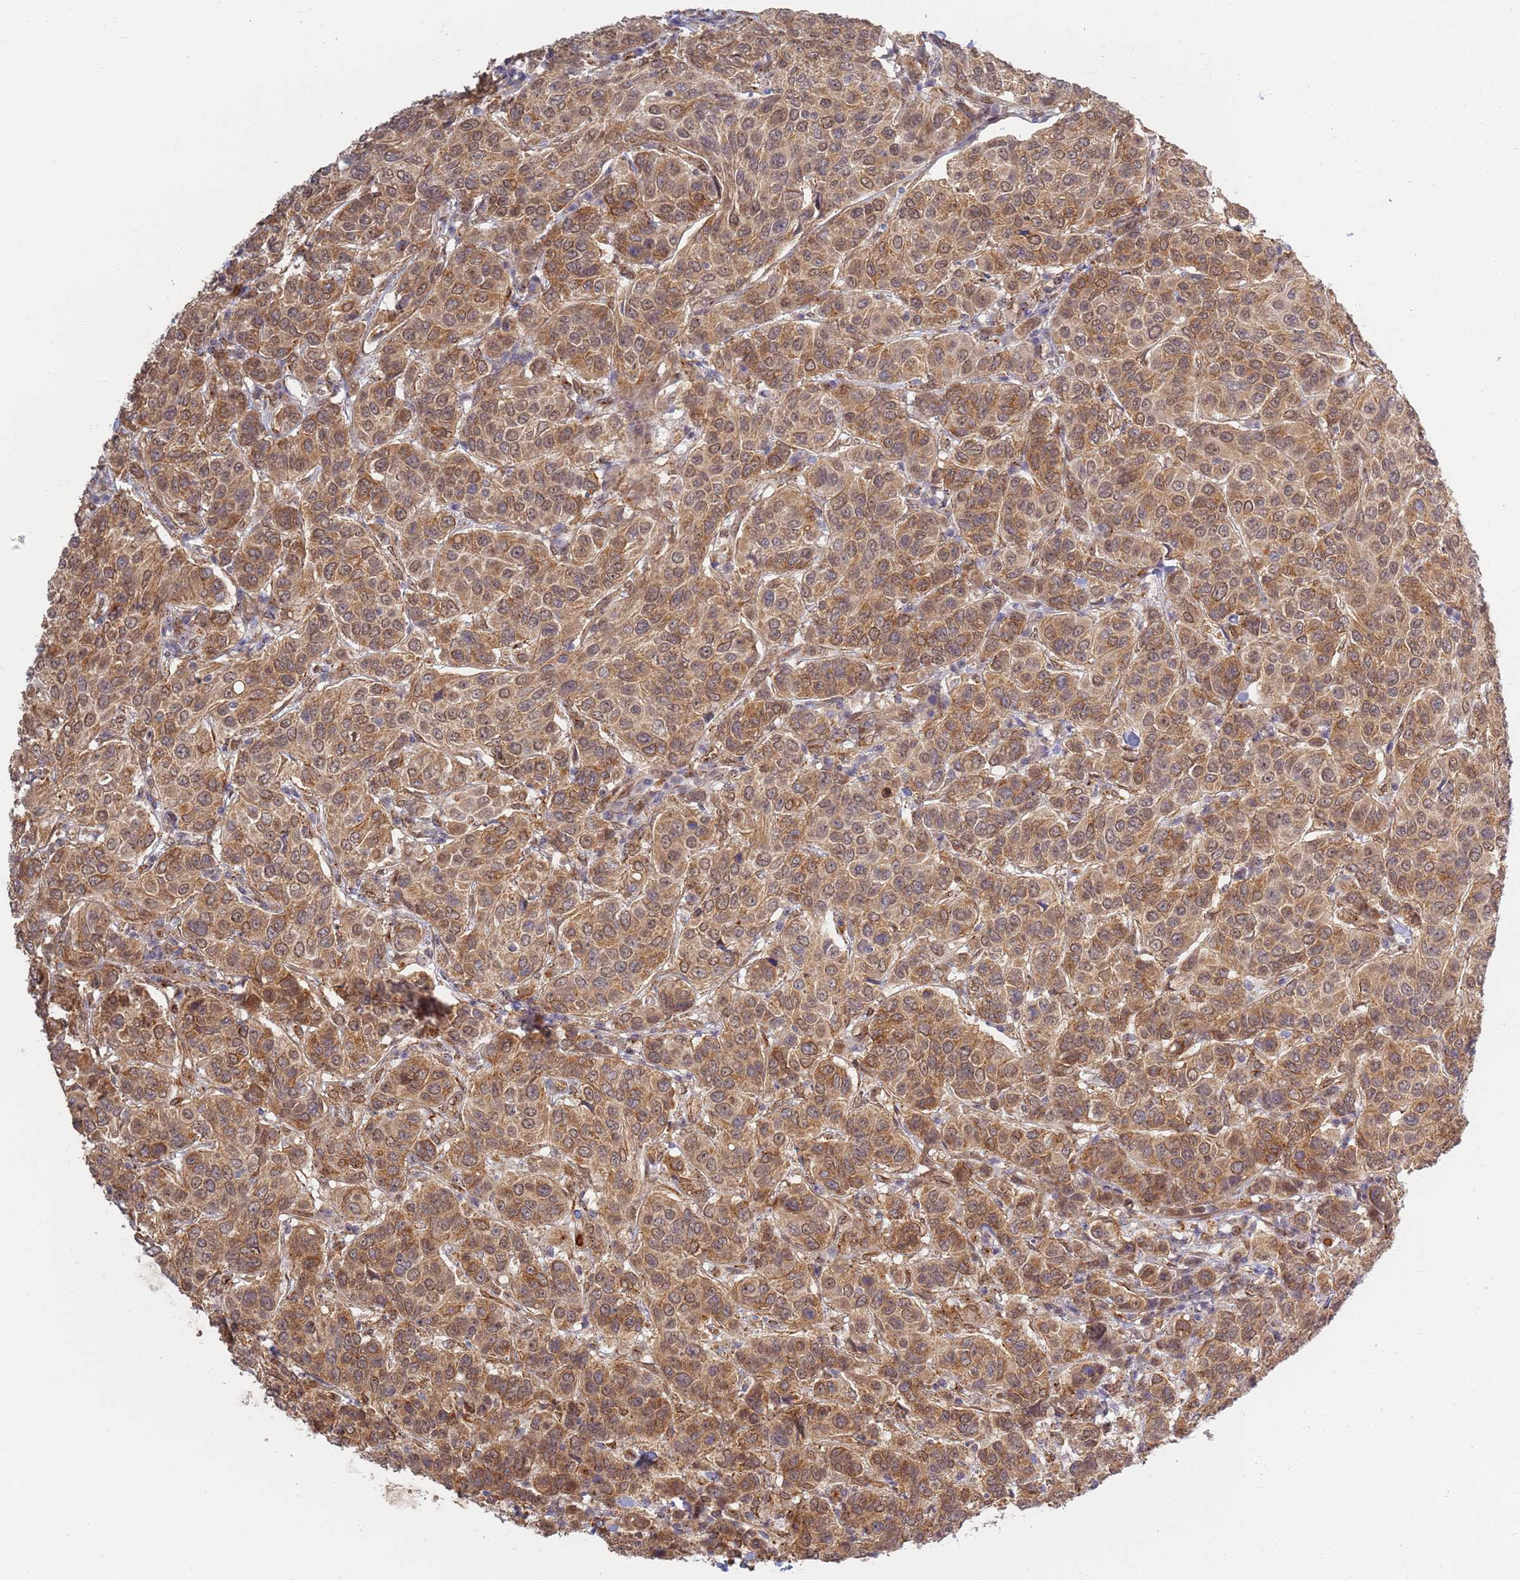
{"staining": {"intensity": "moderate", "quantity": ">75%", "location": "cytoplasmic/membranous,nuclear"}, "tissue": "breast cancer", "cell_type": "Tumor cells", "image_type": "cancer", "snomed": [{"axis": "morphology", "description": "Duct carcinoma"}, {"axis": "topography", "description": "Breast"}], "caption": "This histopathology image shows immunohistochemistry staining of human breast invasive ductal carcinoma, with medium moderate cytoplasmic/membranous and nuclear staining in approximately >75% of tumor cells.", "gene": "CEP170", "patient": {"sex": "female", "age": 55}}